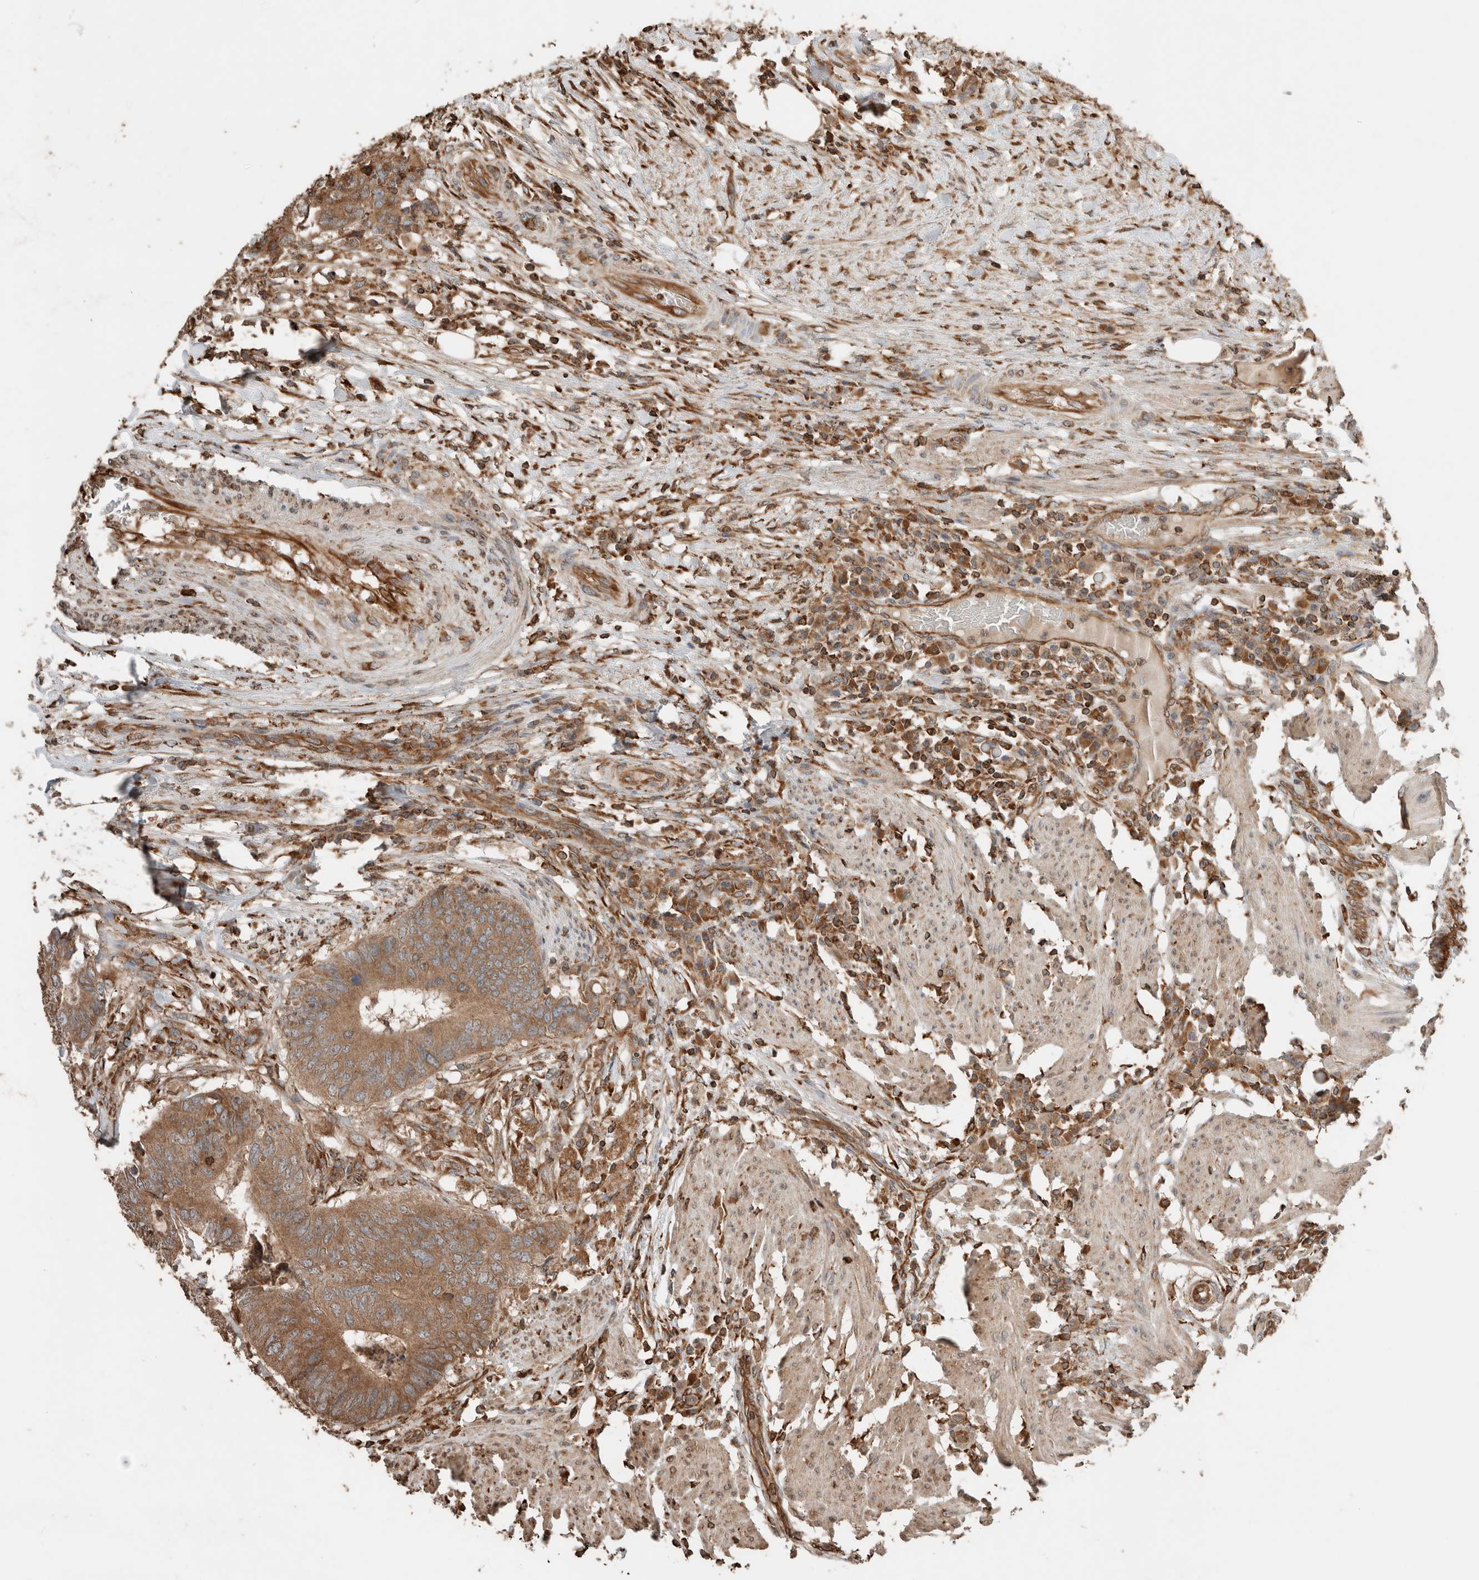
{"staining": {"intensity": "moderate", "quantity": ">75%", "location": "cytoplasmic/membranous"}, "tissue": "colorectal cancer", "cell_type": "Tumor cells", "image_type": "cancer", "snomed": [{"axis": "morphology", "description": "Adenocarcinoma, NOS"}, {"axis": "topography", "description": "Colon"}], "caption": "DAB immunohistochemical staining of adenocarcinoma (colorectal) demonstrates moderate cytoplasmic/membranous protein positivity in approximately >75% of tumor cells. The staining was performed using DAB, with brown indicating positive protein expression. Nuclei are stained blue with hematoxylin.", "gene": "ERAP2", "patient": {"sex": "male", "age": 56}}